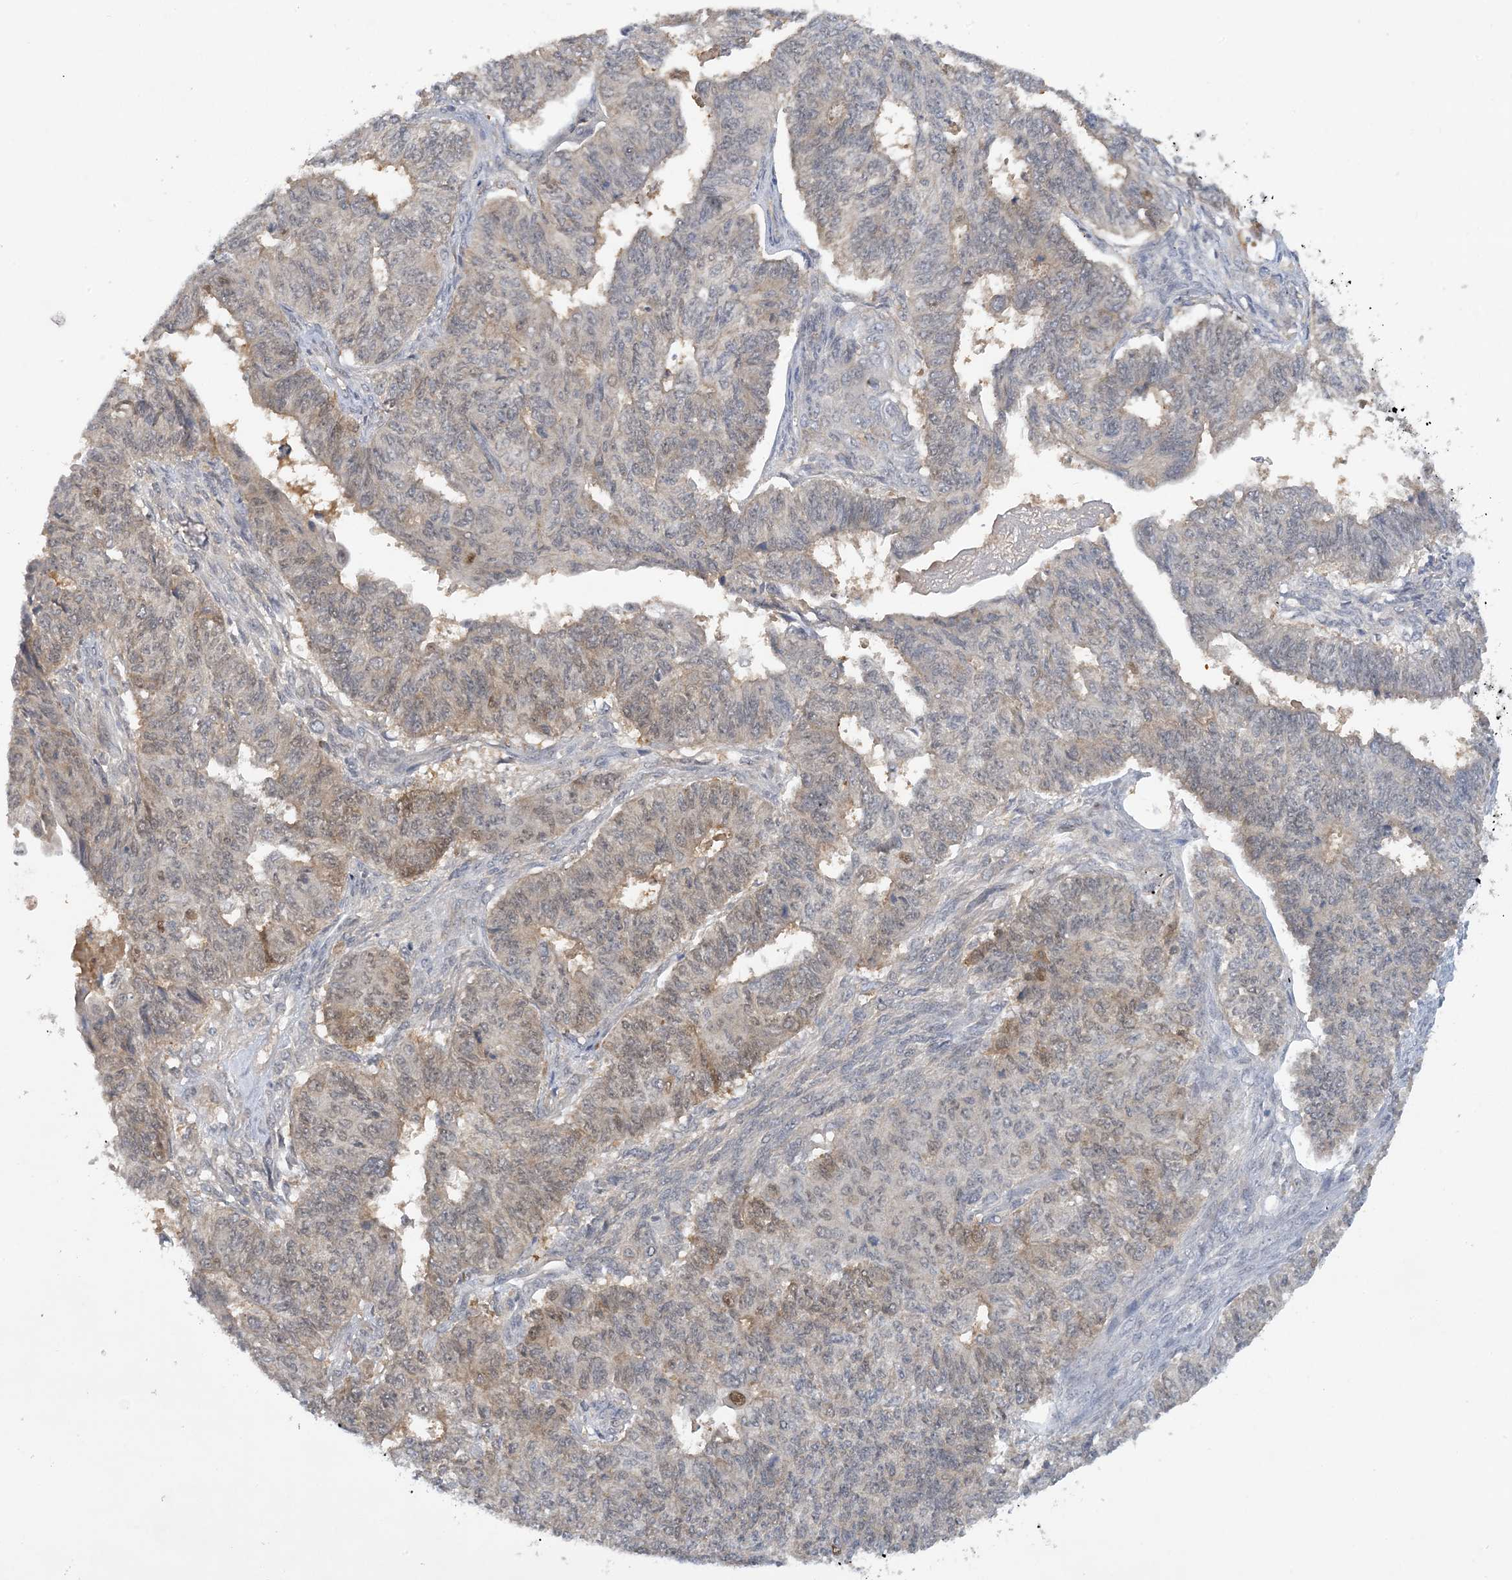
{"staining": {"intensity": "weak", "quantity": "<25%", "location": "cytoplasmic/membranous,nuclear"}, "tissue": "endometrial cancer", "cell_type": "Tumor cells", "image_type": "cancer", "snomed": [{"axis": "morphology", "description": "Adenocarcinoma, NOS"}, {"axis": "topography", "description": "Endometrium"}], "caption": "DAB (3,3'-diaminobenzidine) immunohistochemical staining of endometrial cancer reveals no significant positivity in tumor cells.", "gene": "UBE2E1", "patient": {"sex": "female", "age": 32}}